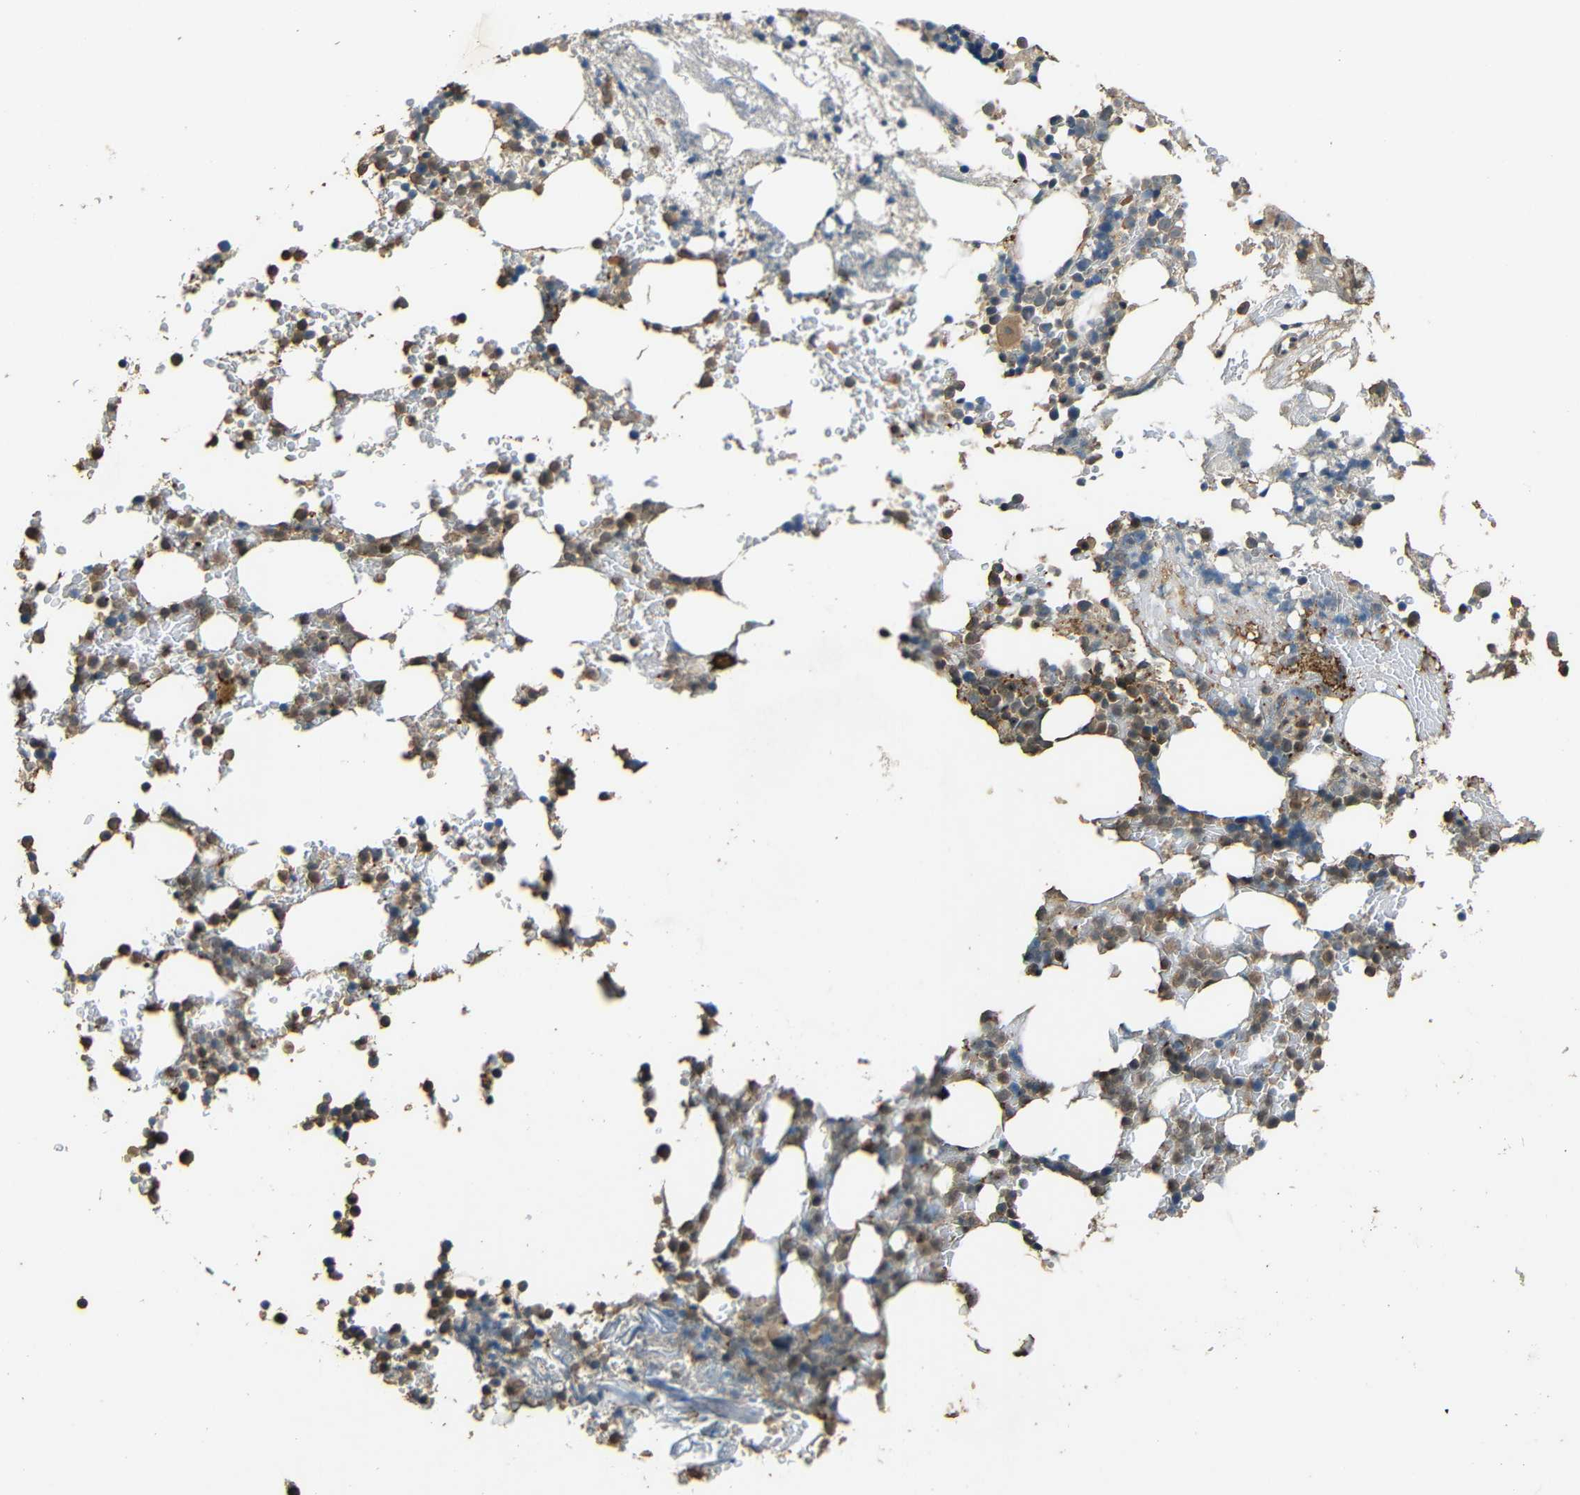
{"staining": {"intensity": "moderate", "quantity": "25%-75%", "location": "cytoplasmic/membranous"}, "tissue": "bone marrow", "cell_type": "Hematopoietic cells", "image_type": "normal", "snomed": [{"axis": "morphology", "description": "Normal tissue, NOS"}, {"axis": "topography", "description": "Bone marrow"}], "caption": "Immunohistochemical staining of benign human bone marrow shows moderate cytoplasmic/membranous protein staining in about 25%-75% of hematopoietic cells.", "gene": "PDE5A", "patient": {"sex": "female", "age": 66}}